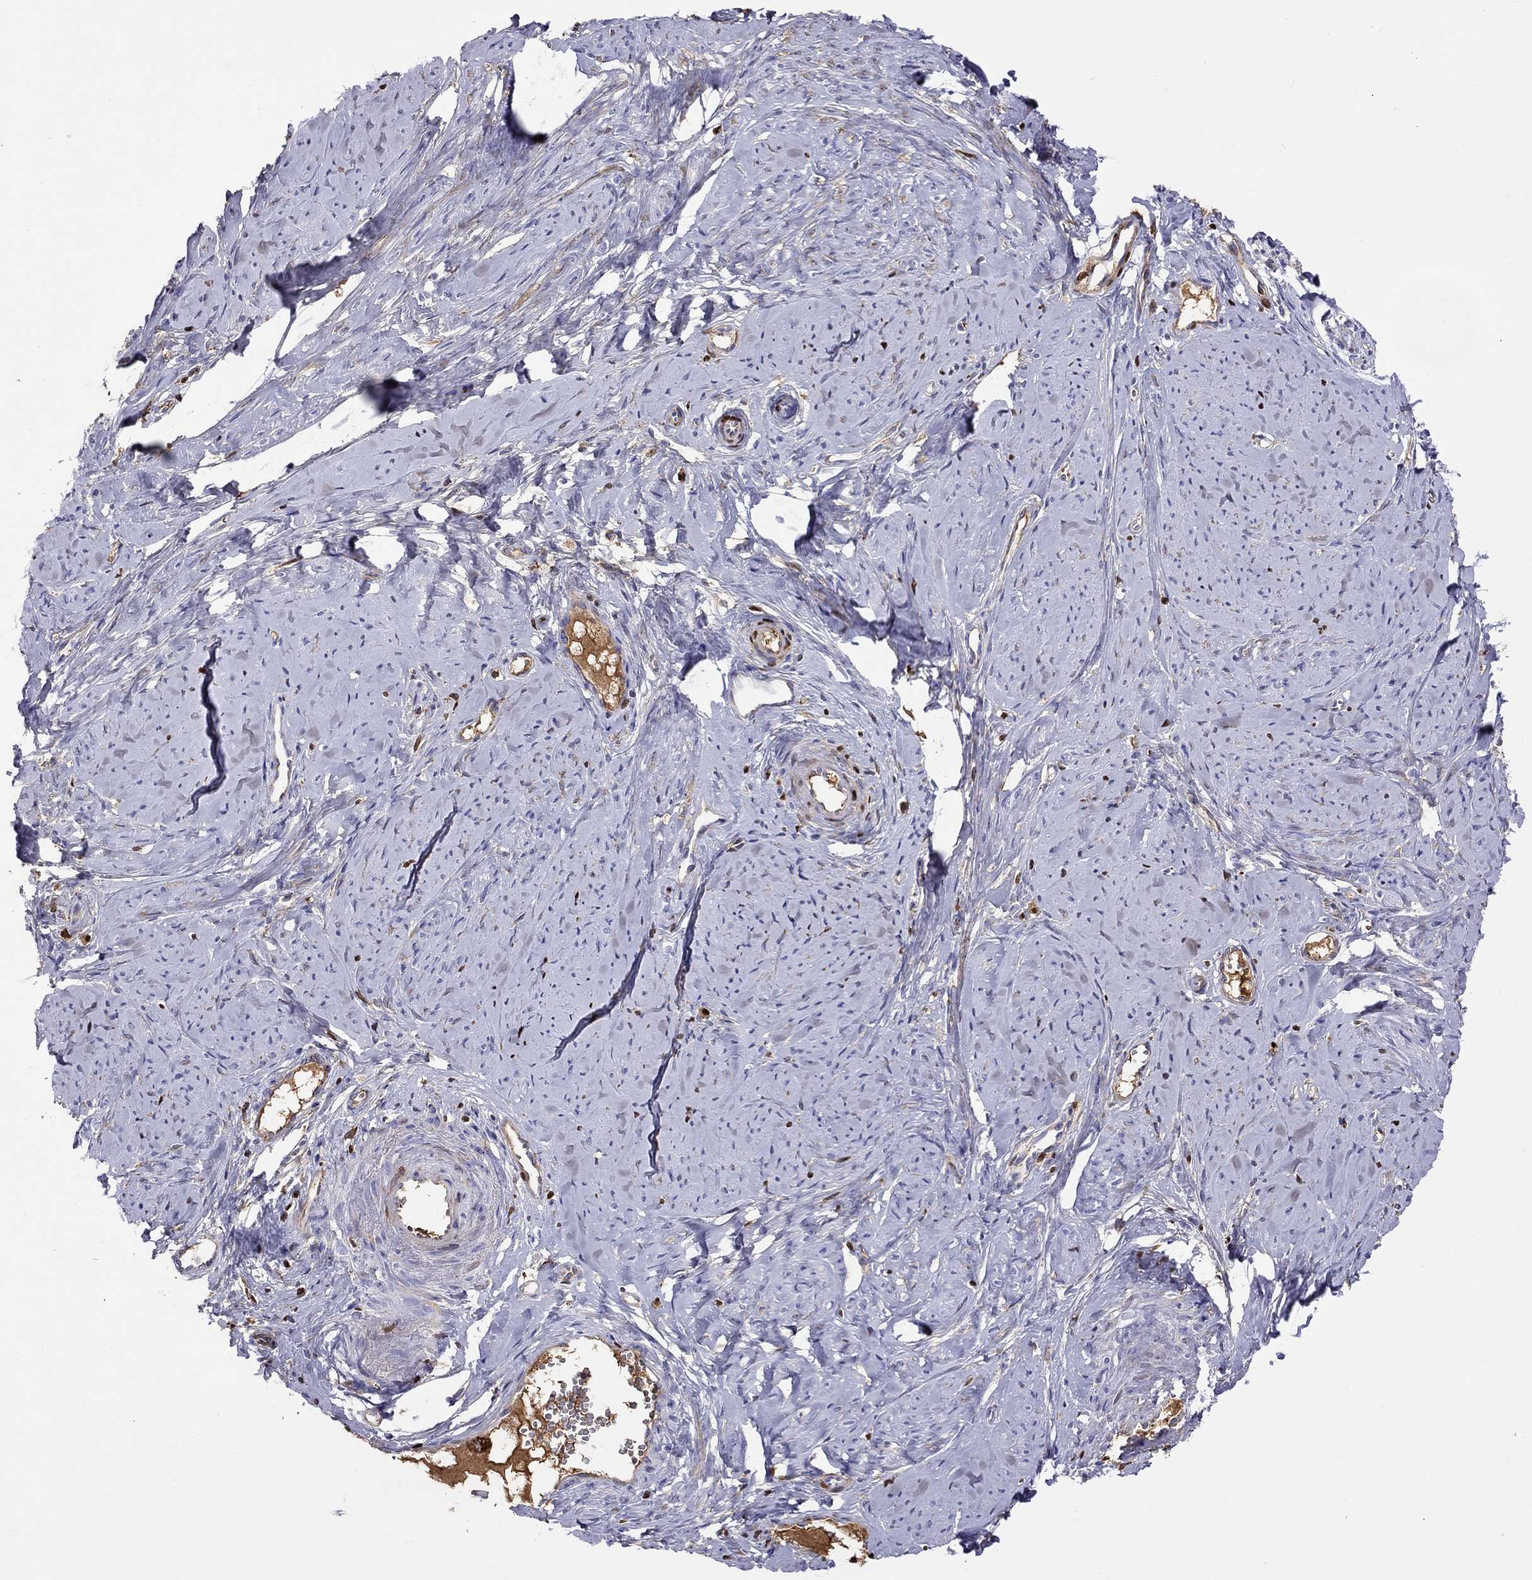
{"staining": {"intensity": "negative", "quantity": "none", "location": "none"}, "tissue": "smooth muscle", "cell_type": "Smooth muscle cells", "image_type": "normal", "snomed": [{"axis": "morphology", "description": "Normal tissue, NOS"}, {"axis": "topography", "description": "Smooth muscle"}], "caption": "This is an immunohistochemistry histopathology image of unremarkable smooth muscle. There is no positivity in smooth muscle cells.", "gene": "SERPINA3", "patient": {"sex": "female", "age": 48}}